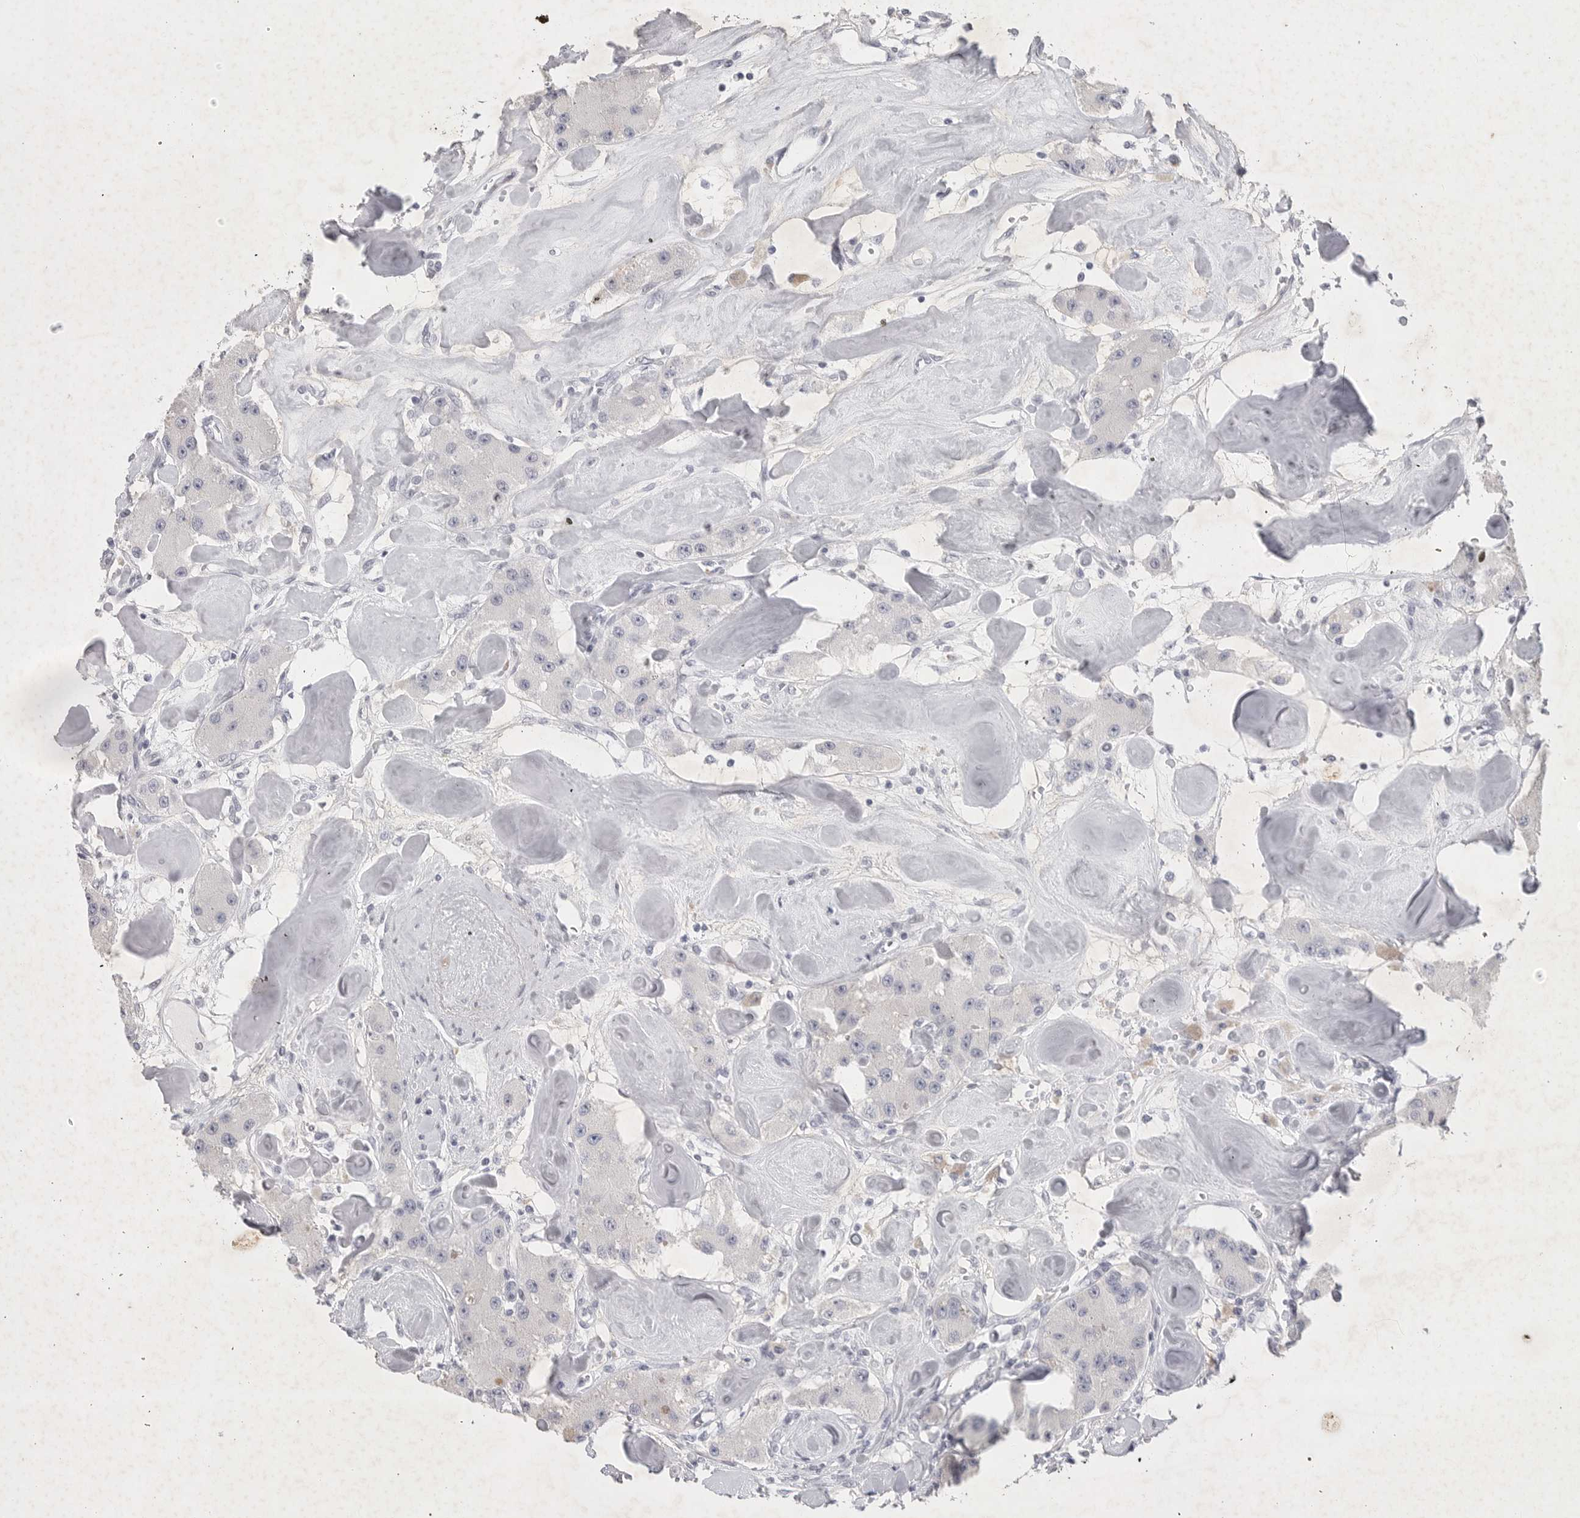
{"staining": {"intensity": "negative", "quantity": "none", "location": "none"}, "tissue": "carcinoid", "cell_type": "Tumor cells", "image_type": "cancer", "snomed": [{"axis": "morphology", "description": "Carcinoid, malignant, NOS"}, {"axis": "topography", "description": "Pancreas"}], "caption": "IHC of carcinoid shows no staining in tumor cells.", "gene": "TNR", "patient": {"sex": "male", "age": 41}}